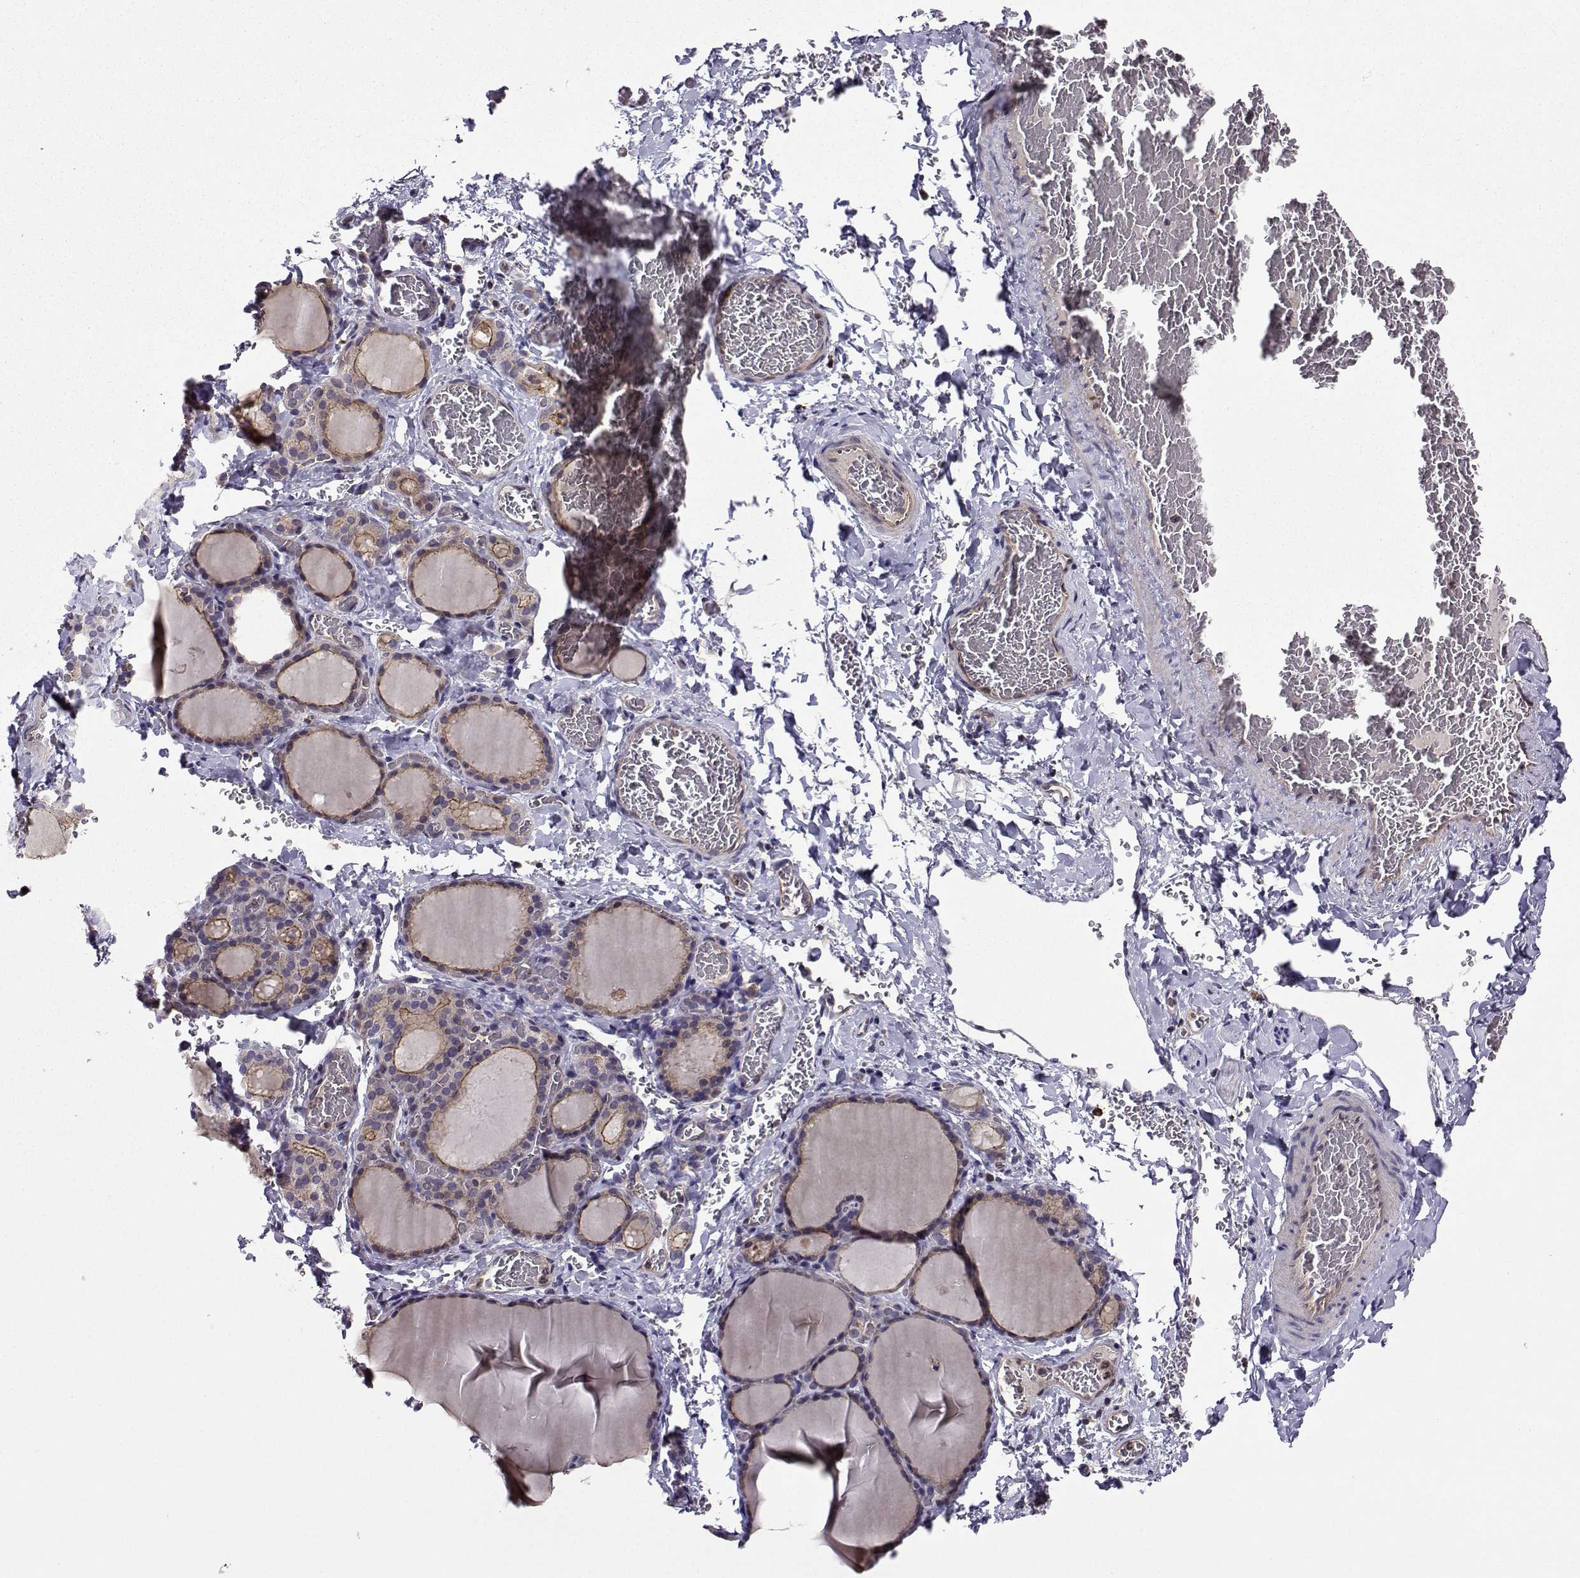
{"staining": {"intensity": "moderate", "quantity": ">75%", "location": "cytoplasmic/membranous"}, "tissue": "thyroid gland", "cell_type": "Glandular cells", "image_type": "normal", "snomed": [{"axis": "morphology", "description": "Normal tissue, NOS"}, {"axis": "morphology", "description": "Hyperplasia, NOS"}, {"axis": "topography", "description": "Thyroid gland"}], "caption": "A brown stain shows moderate cytoplasmic/membranous expression of a protein in glandular cells of normal human thyroid gland. (brown staining indicates protein expression, while blue staining denotes nuclei).", "gene": "ITGB8", "patient": {"sex": "female", "age": 27}}